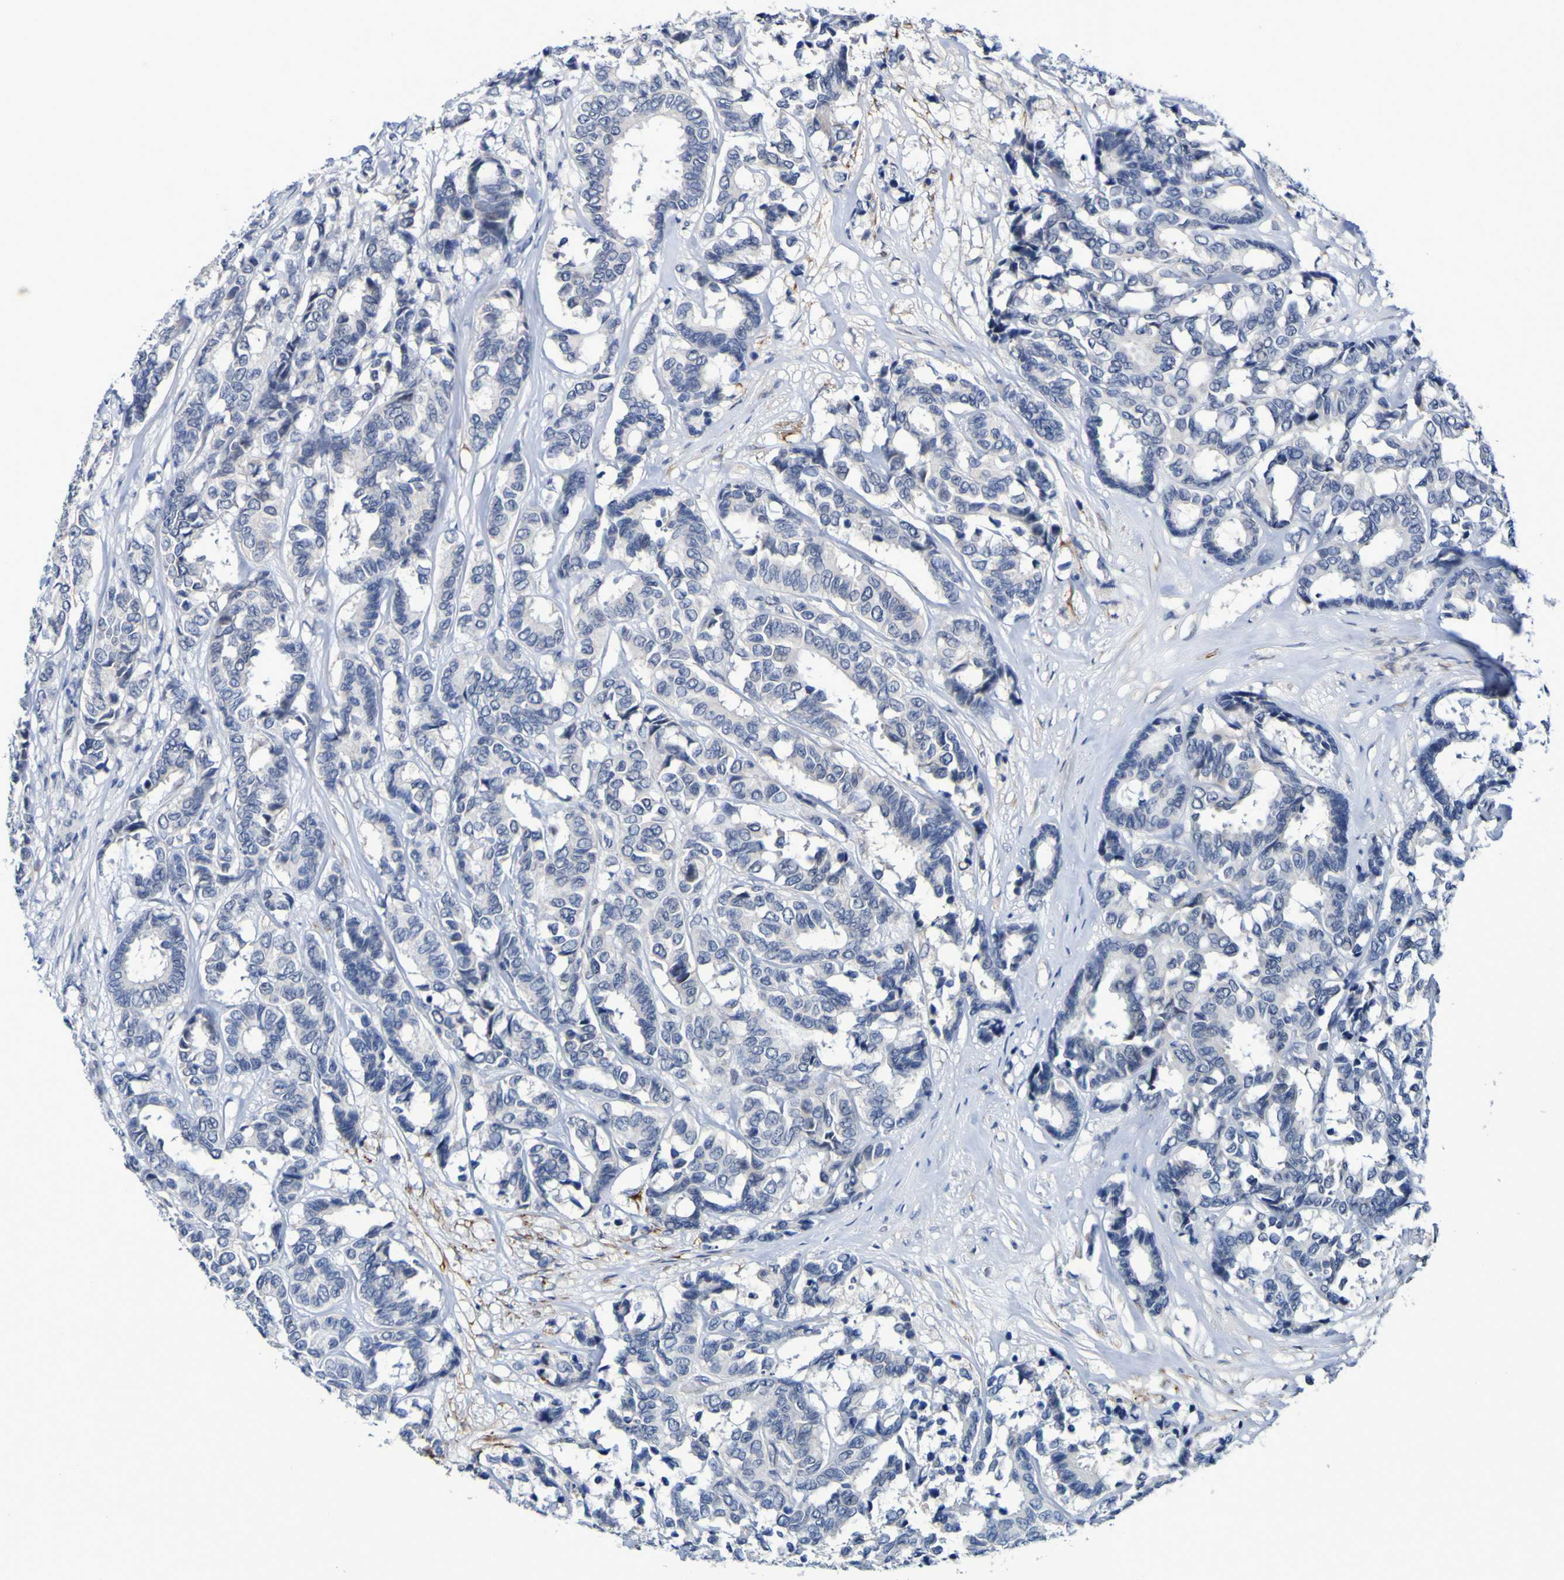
{"staining": {"intensity": "negative", "quantity": "none", "location": "none"}, "tissue": "breast cancer", "cell_type": "Tumor cells", "image_type": "cancer", "snomed": [{"axis": "morphology", "description": "Duct carcinoma"}, {"axis": "topography", "description": "Breast"}], "caption": "Immunohistochemistry of breast invasive ductal carcinoma shows no expression in tumor cells.", "gene": "VMA21", "patient": {"sex": "female", "age": 87}}